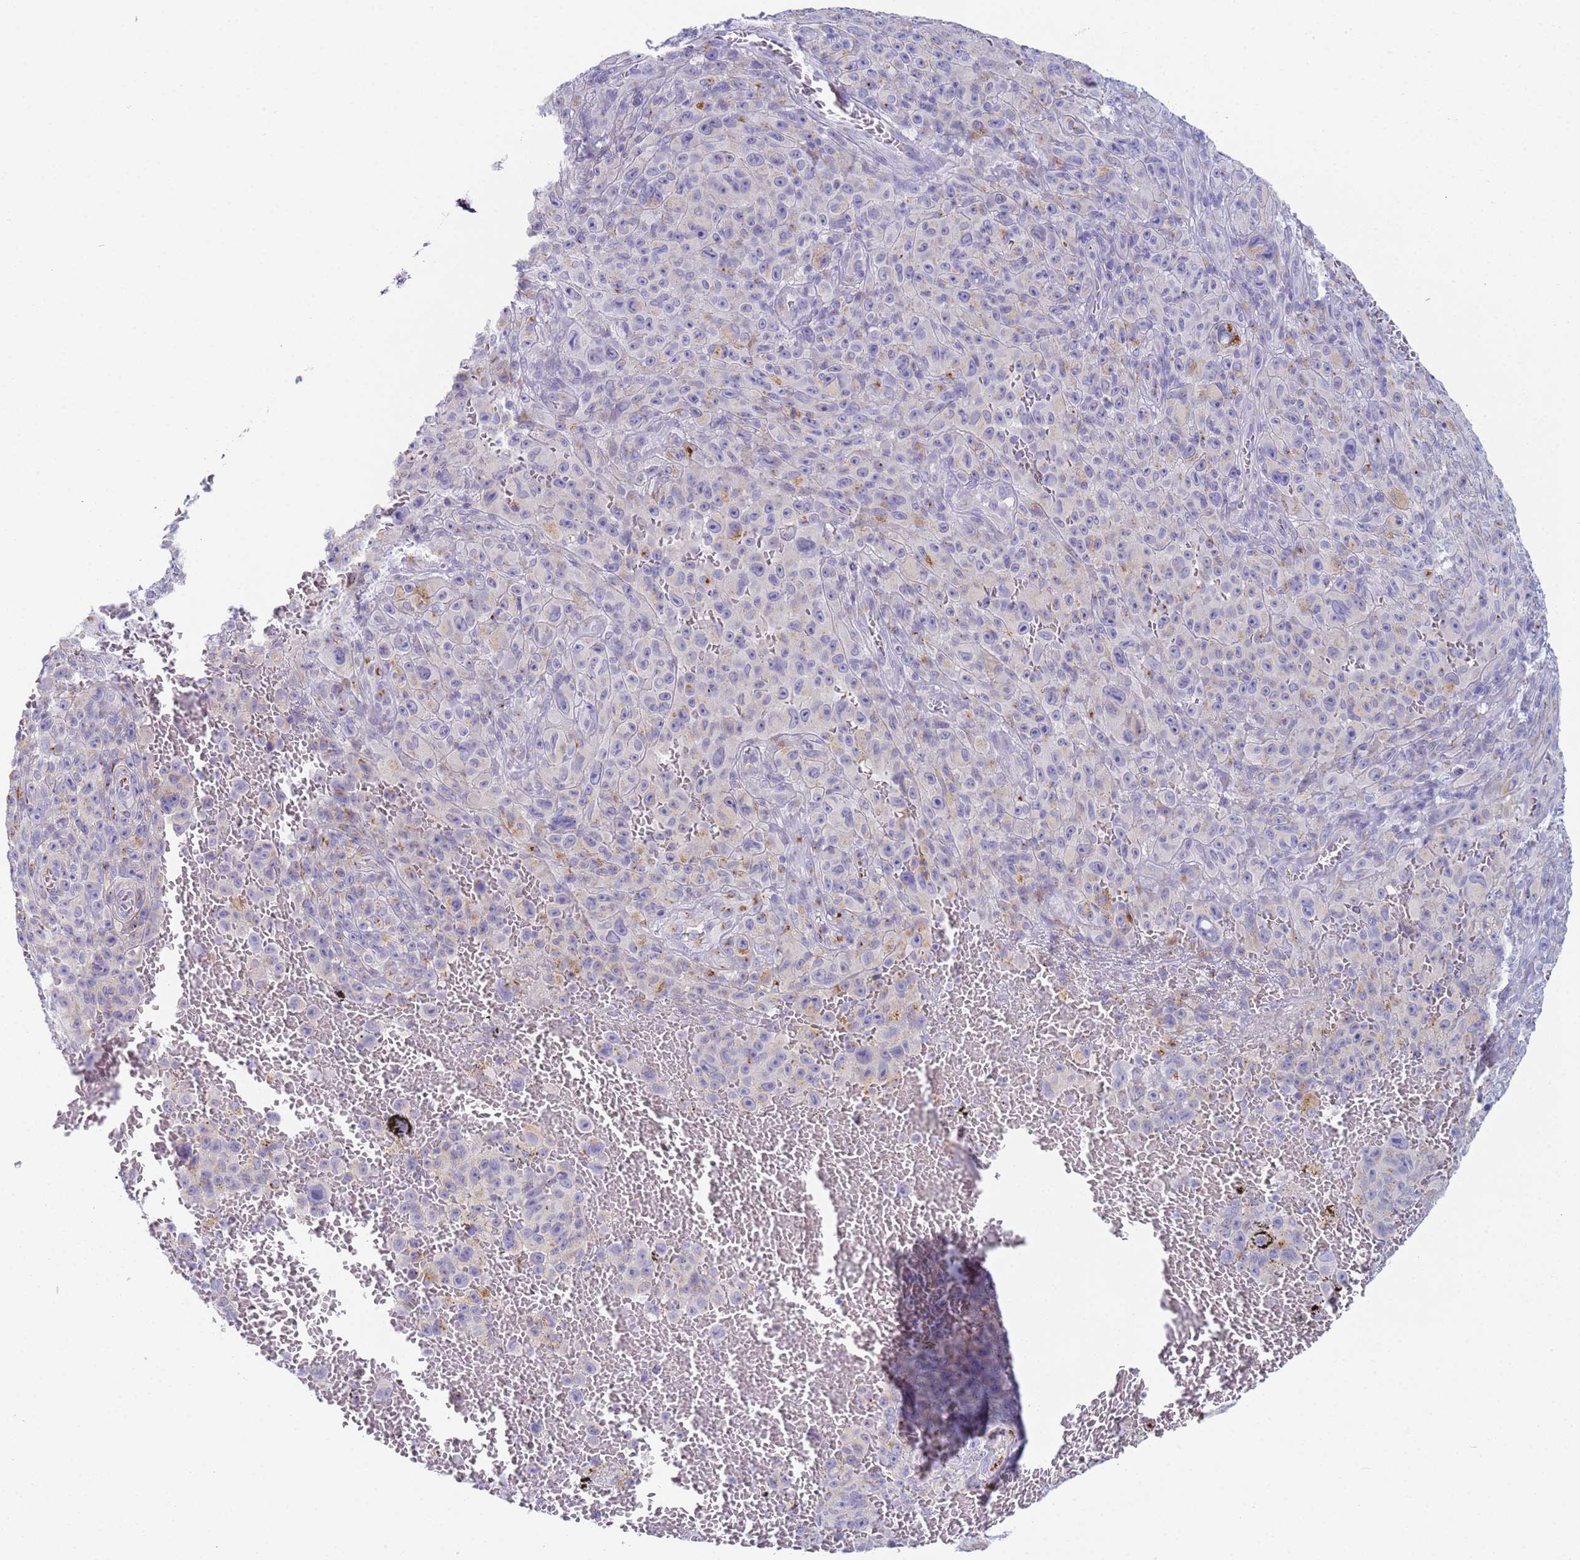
{"staining": {"intensity": "negative", "quantity": "none", "location": "none"}, "tissue": "melanoma", "cell_type": "Tumor cells", "image_type": "cancer", "snomed": [{"axis": "morphology", "description": "Malignant melanoma, NOS"}, {"axis": "topography", "description": "Skin"}], "caption": "Protein analysis of malignant melanoma shows no significant staining in tumor cells.", "gene": "CR1", "patient": {"sex": "female", "age": 82}}